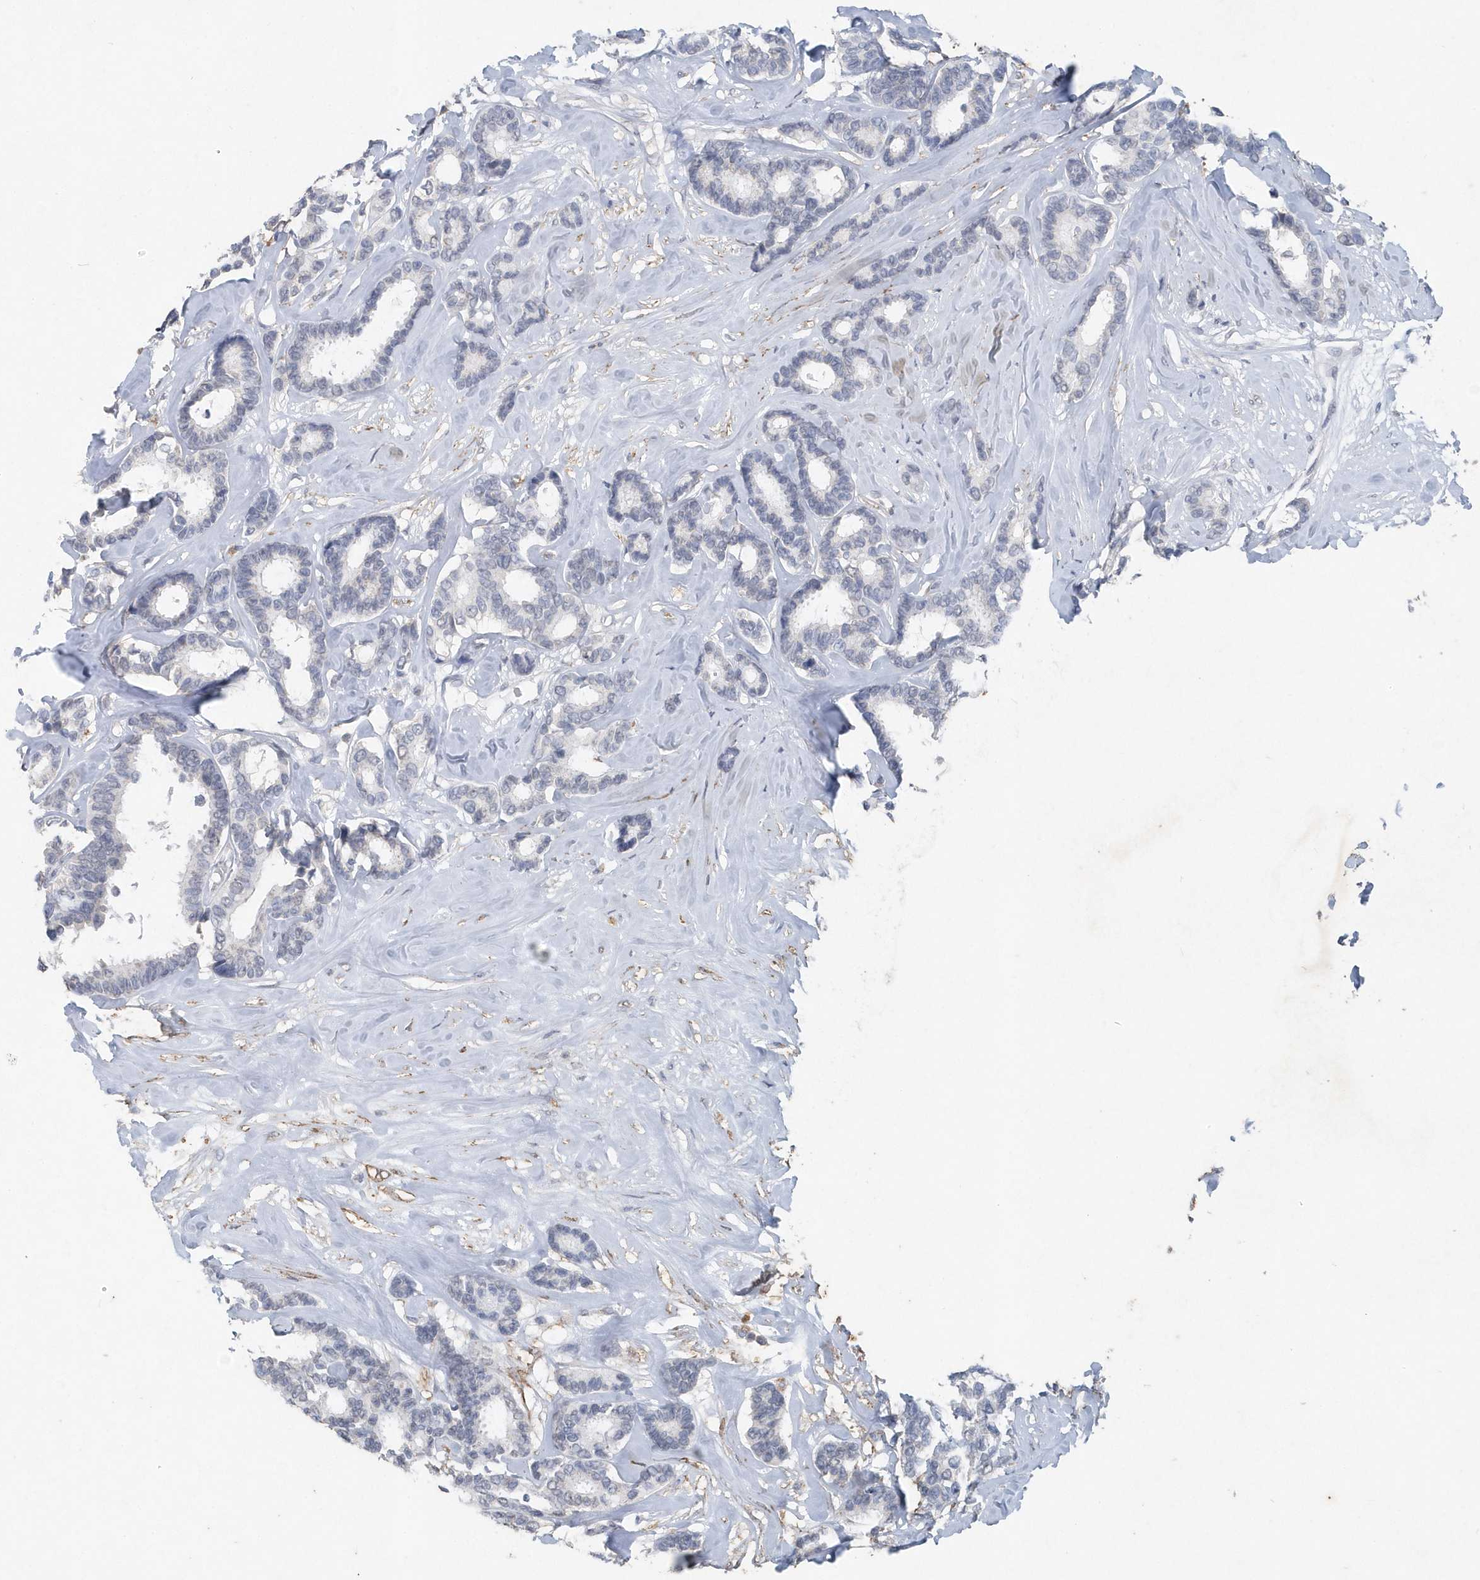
{"staining": {"intensity": "negative", "quantity": "none", "location": "none"}, "tissue": "breast cancer", "cell_type": "Tumor cells", "image_type": "cancer", "snomed": [{"axis": "morphology", "description": "Duct carcinoma"}, {"axis": "topography", "description": "Breast"}], "caption": "This is a photomicrograph of immunohistochemistry (IHC) staining of breast cancer, which shows no positivity in tumor cells.", "gene": "PDCD1", "patient": {"sex": "female", "age": 87}}